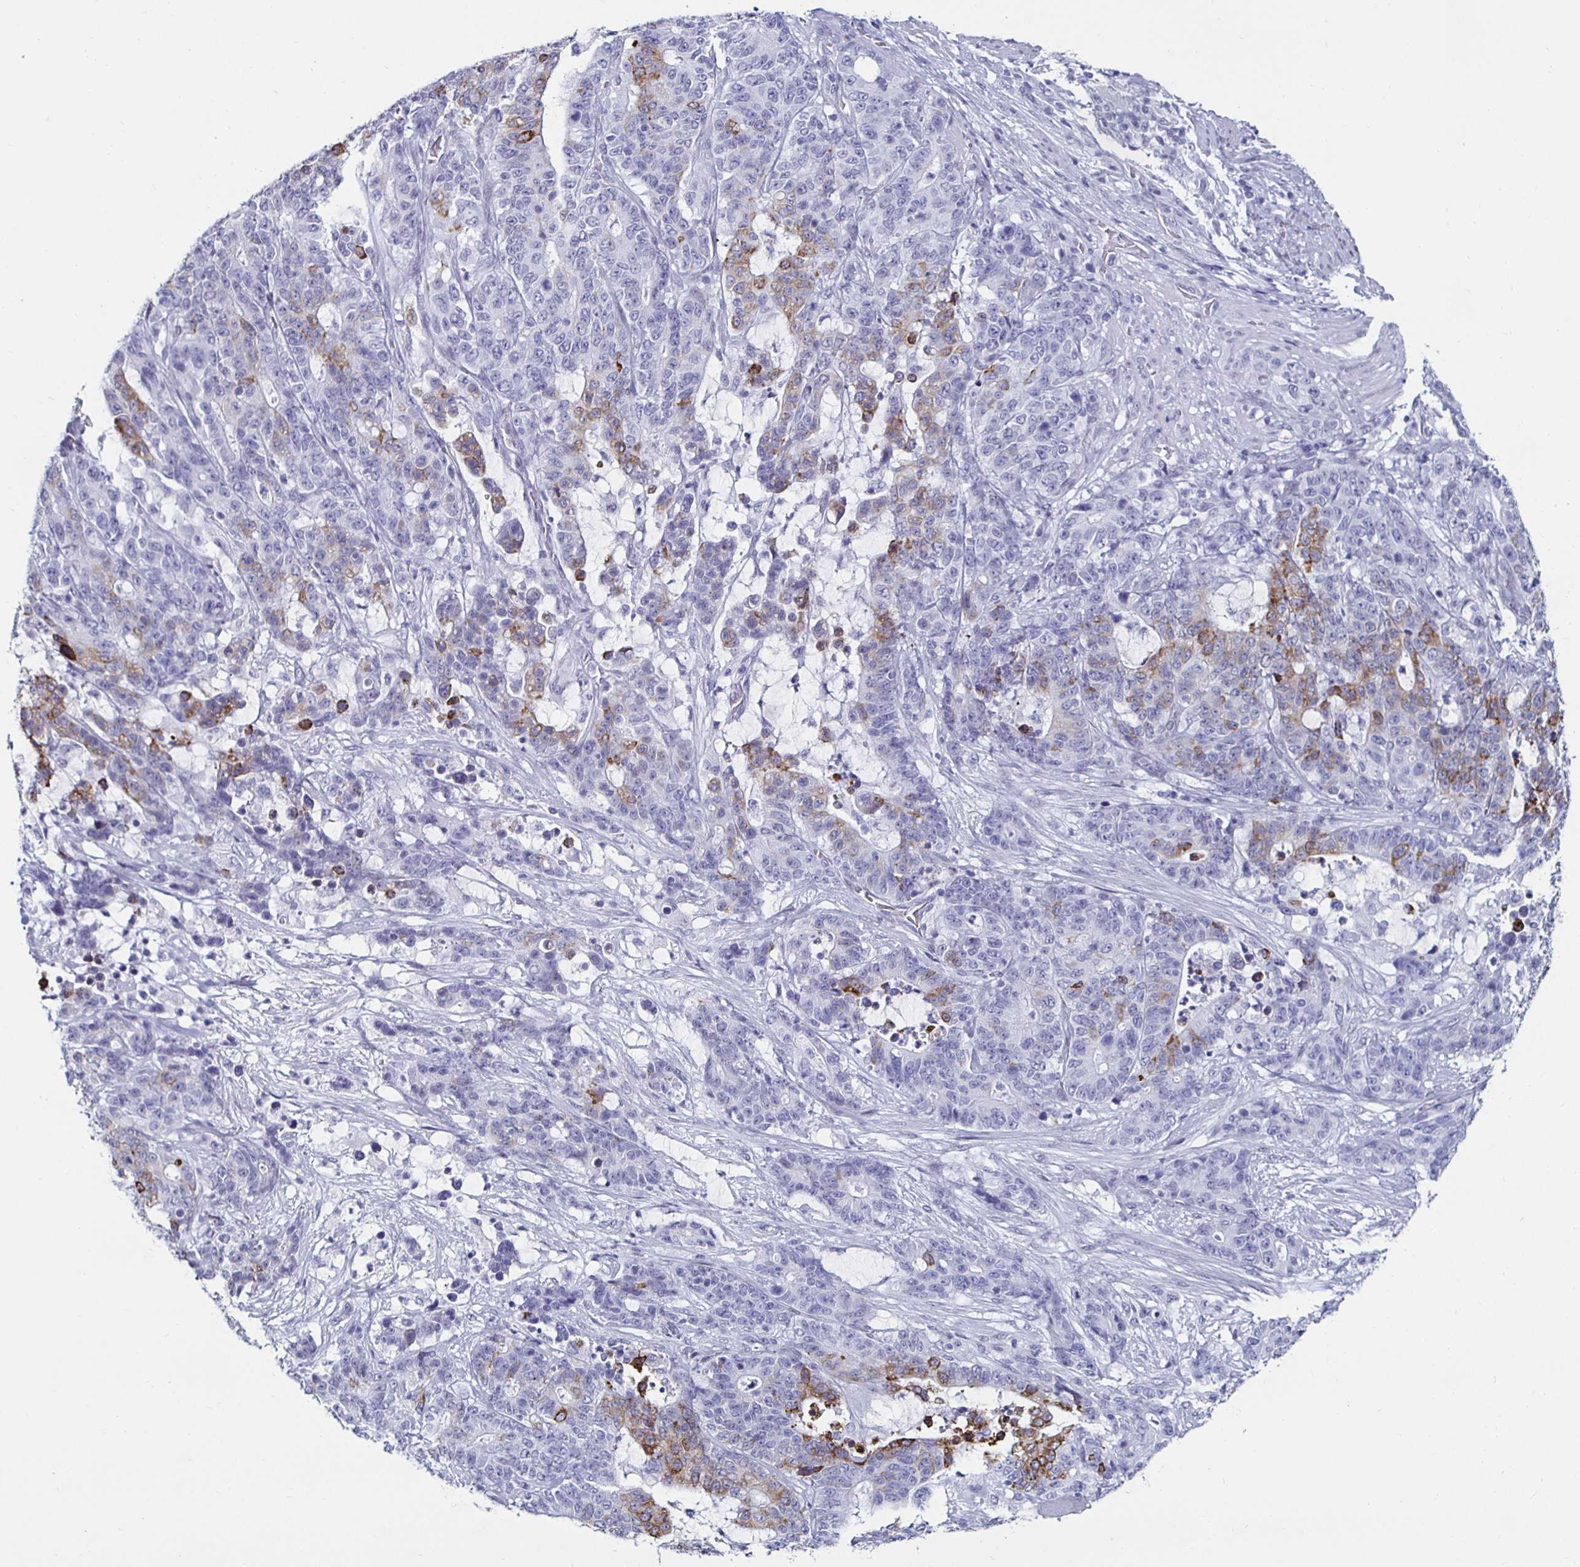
{"staining": {"intensity": "moderate", "quantity": "<25%", "location": "cytoplasmic/membranous"}, "tissue": "stomach cancer", "cell_type": "Tumor cells", "image_type": "cancer", "snomed": [{"axis": "morphology", "description": "Normal tissue, NOS"}, {"axis": "morphology", "description": "Adenocarcinoma, NOS"}, {"axis": "topography", "description": "Stomach"}], "caption": "Immunohistochemical staining of adenocarcinoma (stomach) displays moderate cytoplasmic/membranous protein expression in approximately <25% of tumor cells.", "gene": "KRT4", "patient": {"sex": "female", "age": 64}}